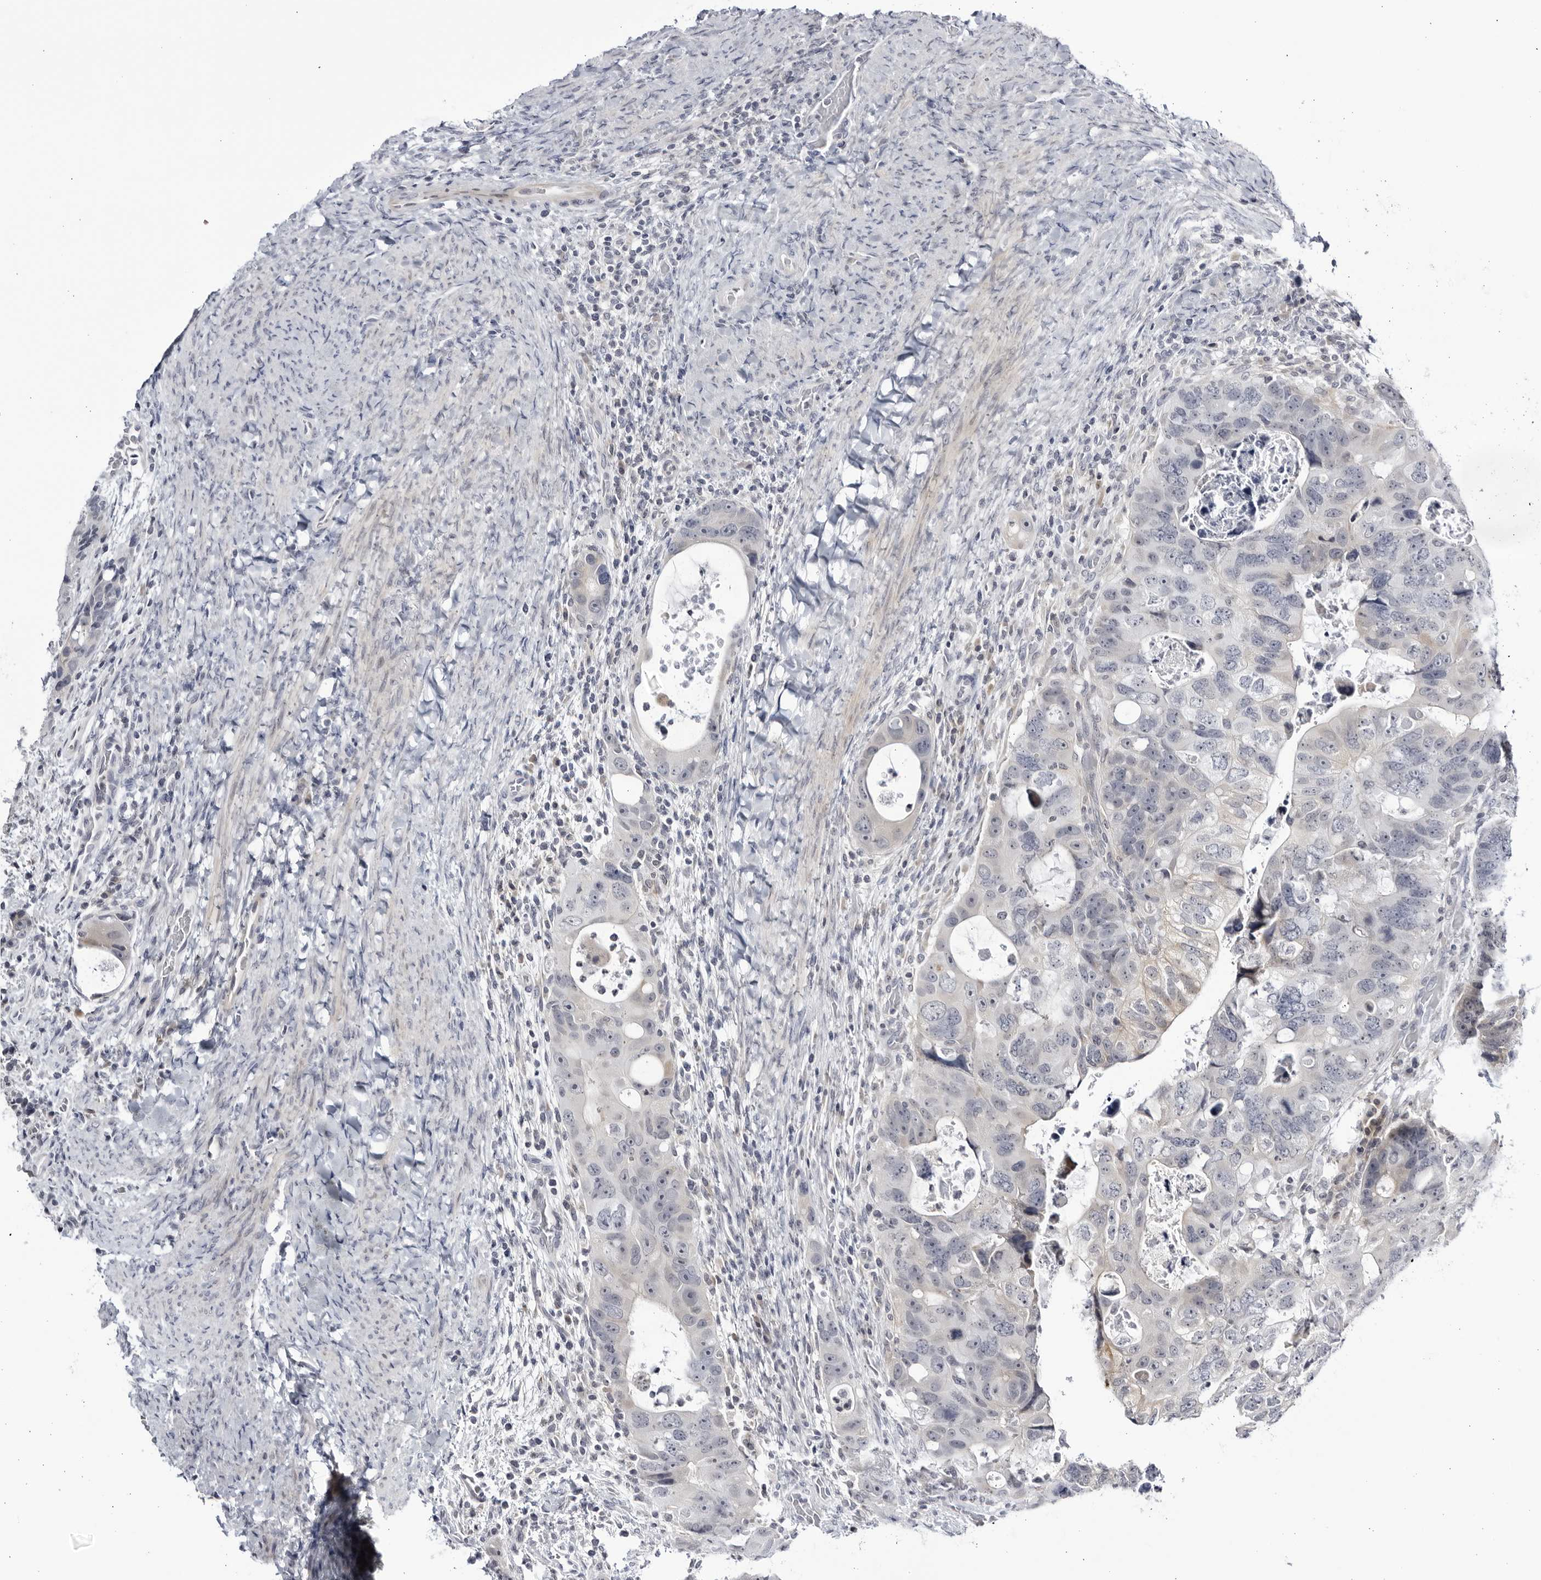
{"staining": {"intensity": "negative", "quantity": "none", "location": "none"}, "tissue": "colorectal cancer", "cell_type": "Tumor cells", "image_type": "cancer", "snomed": [{"axis": "morphology", "description": "Adenocarcinoma, NOS"}, {"axis": "topography", "description": "Rectum"}], "caption": "High magnification brightfield microscopy of adenocarcinoma (colorectal) stained with DAB (3,3'-diaminobenzidine) (brown) and counterstained with hematoxylin (blue): tumor cells show no significant staining.", "gene": "CNBD1", "patient": {"sex": "male", "age": 59}}